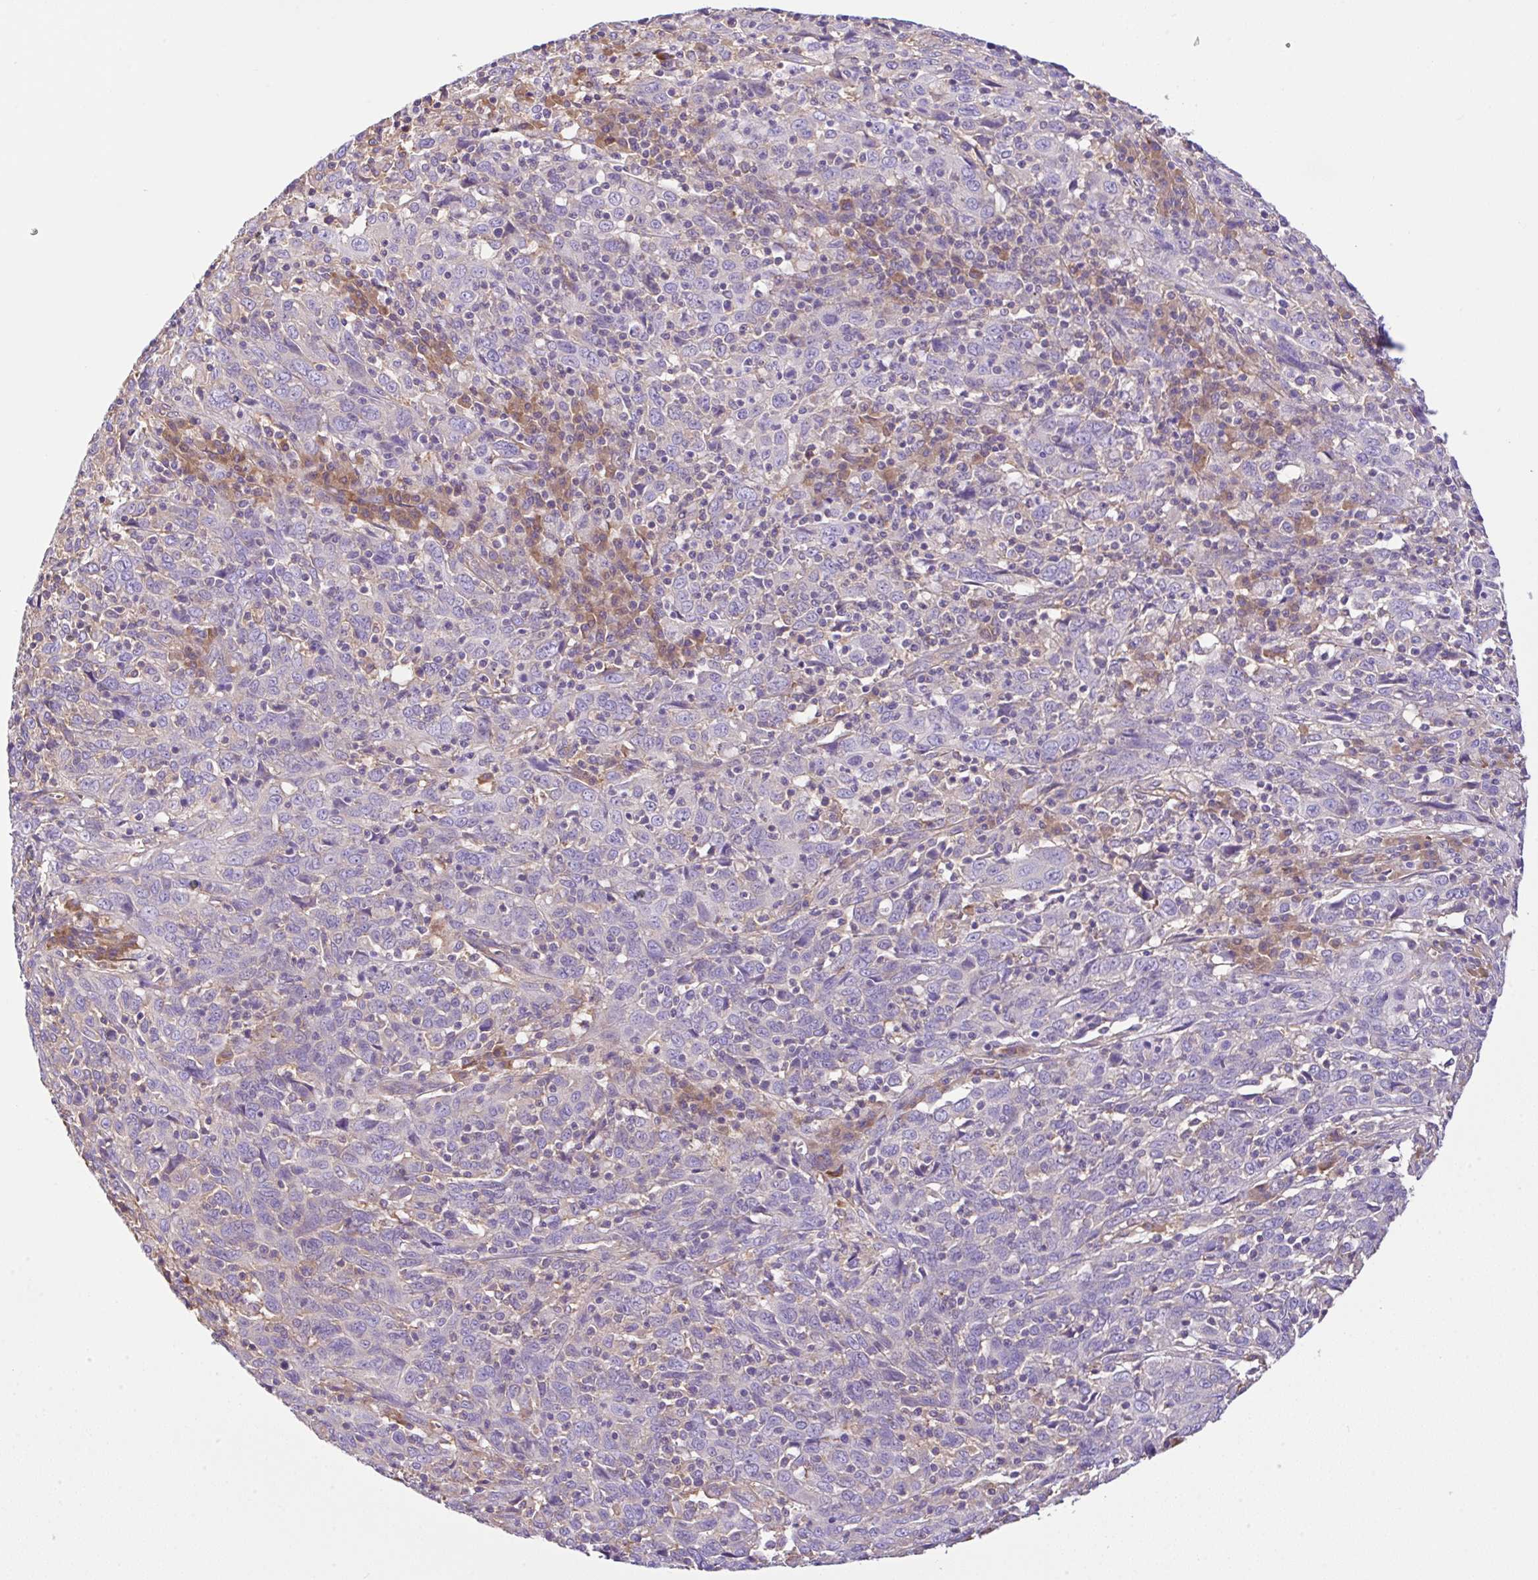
{"staining": {"intensity": "negative", "quantity": "none", "location": "none"}, "tissue": "cervical cancer", "cell_type": "Tumor cells", "image_type": "cancer", "snomed": [{"axis": "morphology", "description": "Squamous cell carcinoma, NOS"}, {"axis": "topography", "description": "Cervix"}], "caption": "Cervical cancer was stained to show a protein in brown. There is no significant positivity in tumor cells.", "gene": "GFPT2", "patient": {"sex": "female", "age": 46}}